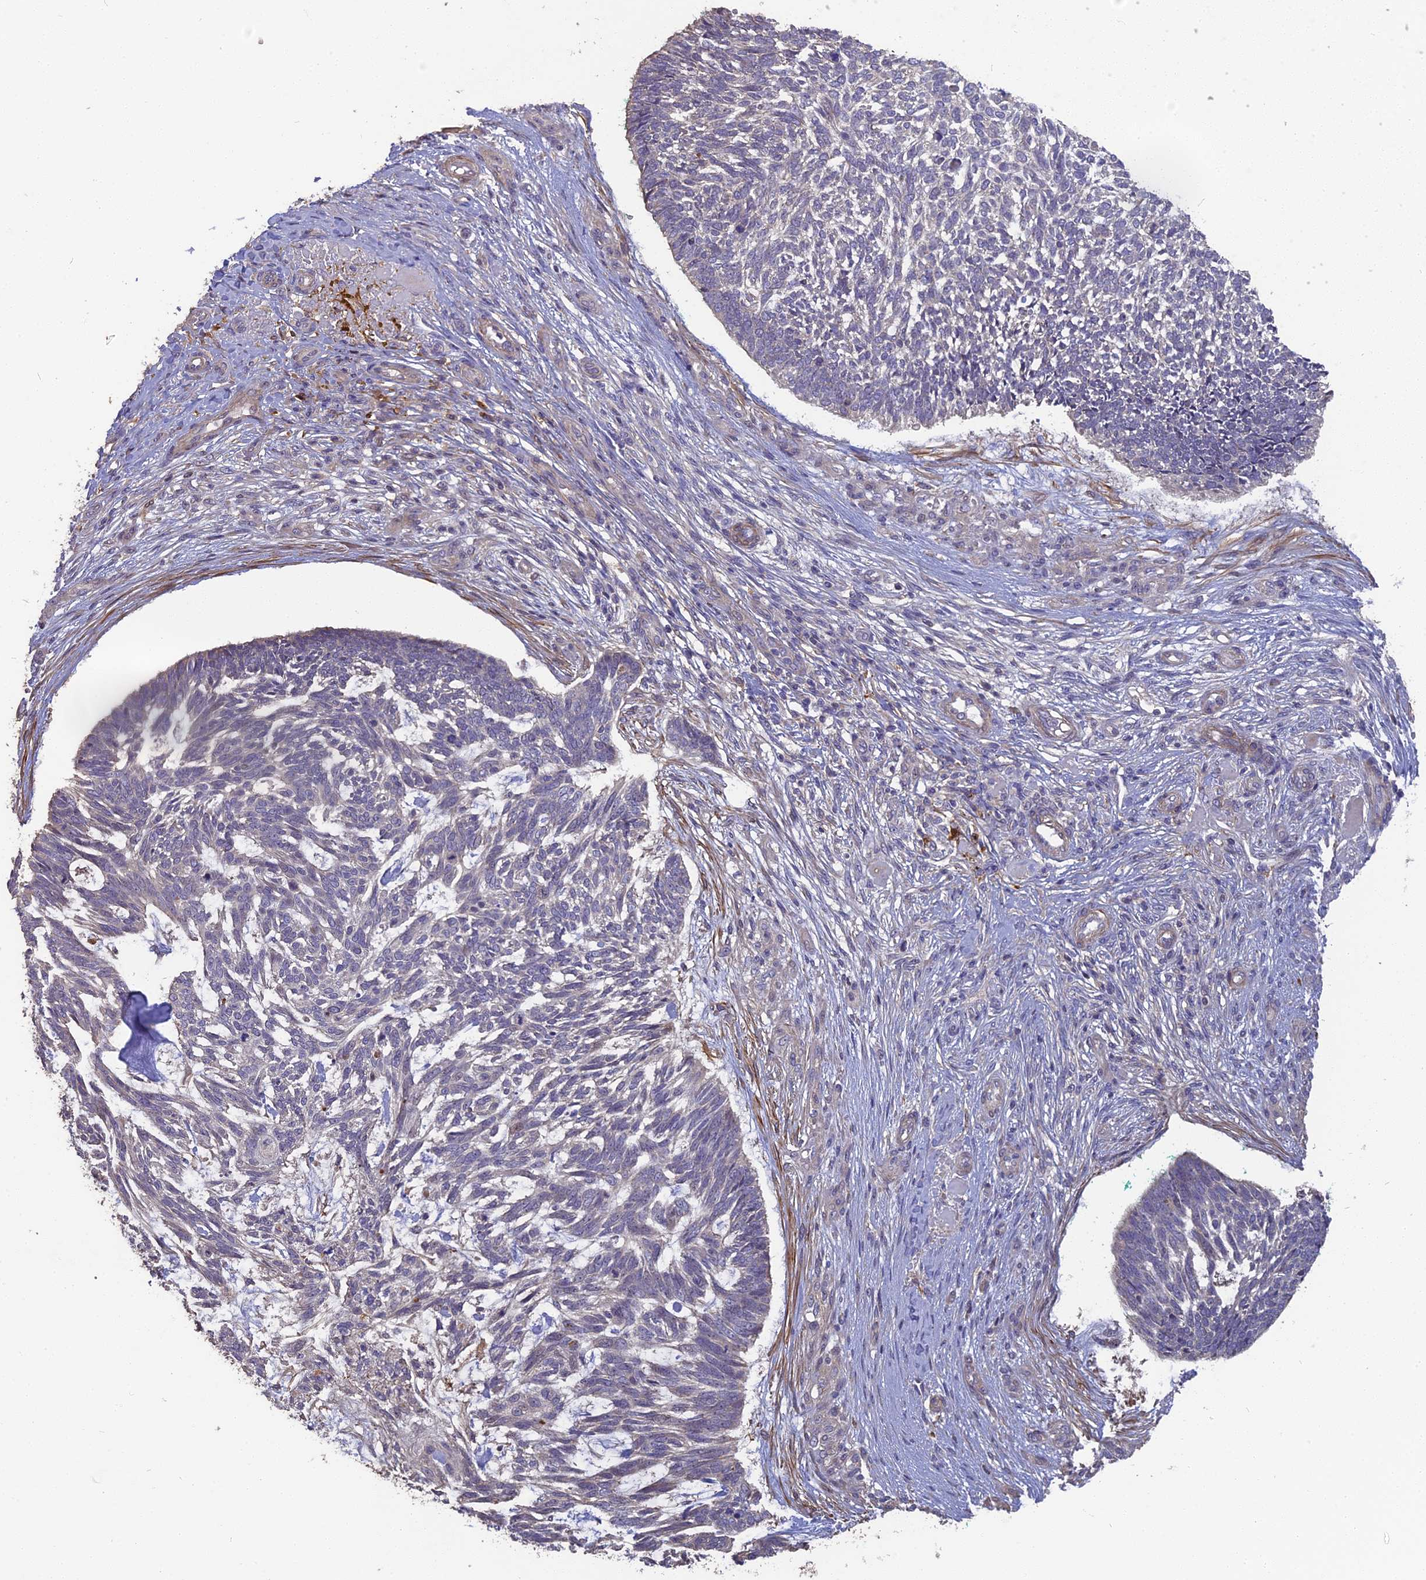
{"staining": {"intensity": "weak", "quantity": "<25%", "location": "cytoplasmic/membranous"}, "tissue": "skin cancer", "cell_type": "Tumor cells", "image_type": "cancer", "snomed": [{"axis": "morphology", "description": "Basal cell carcinoma"}, {"axis": "topography", "description": "Skin"}], "caption": "IHC of skin cancer shows no positivity in tumor cells.", "gene": "ERMAP", "patient": {"sex": "male", "age": 88}}